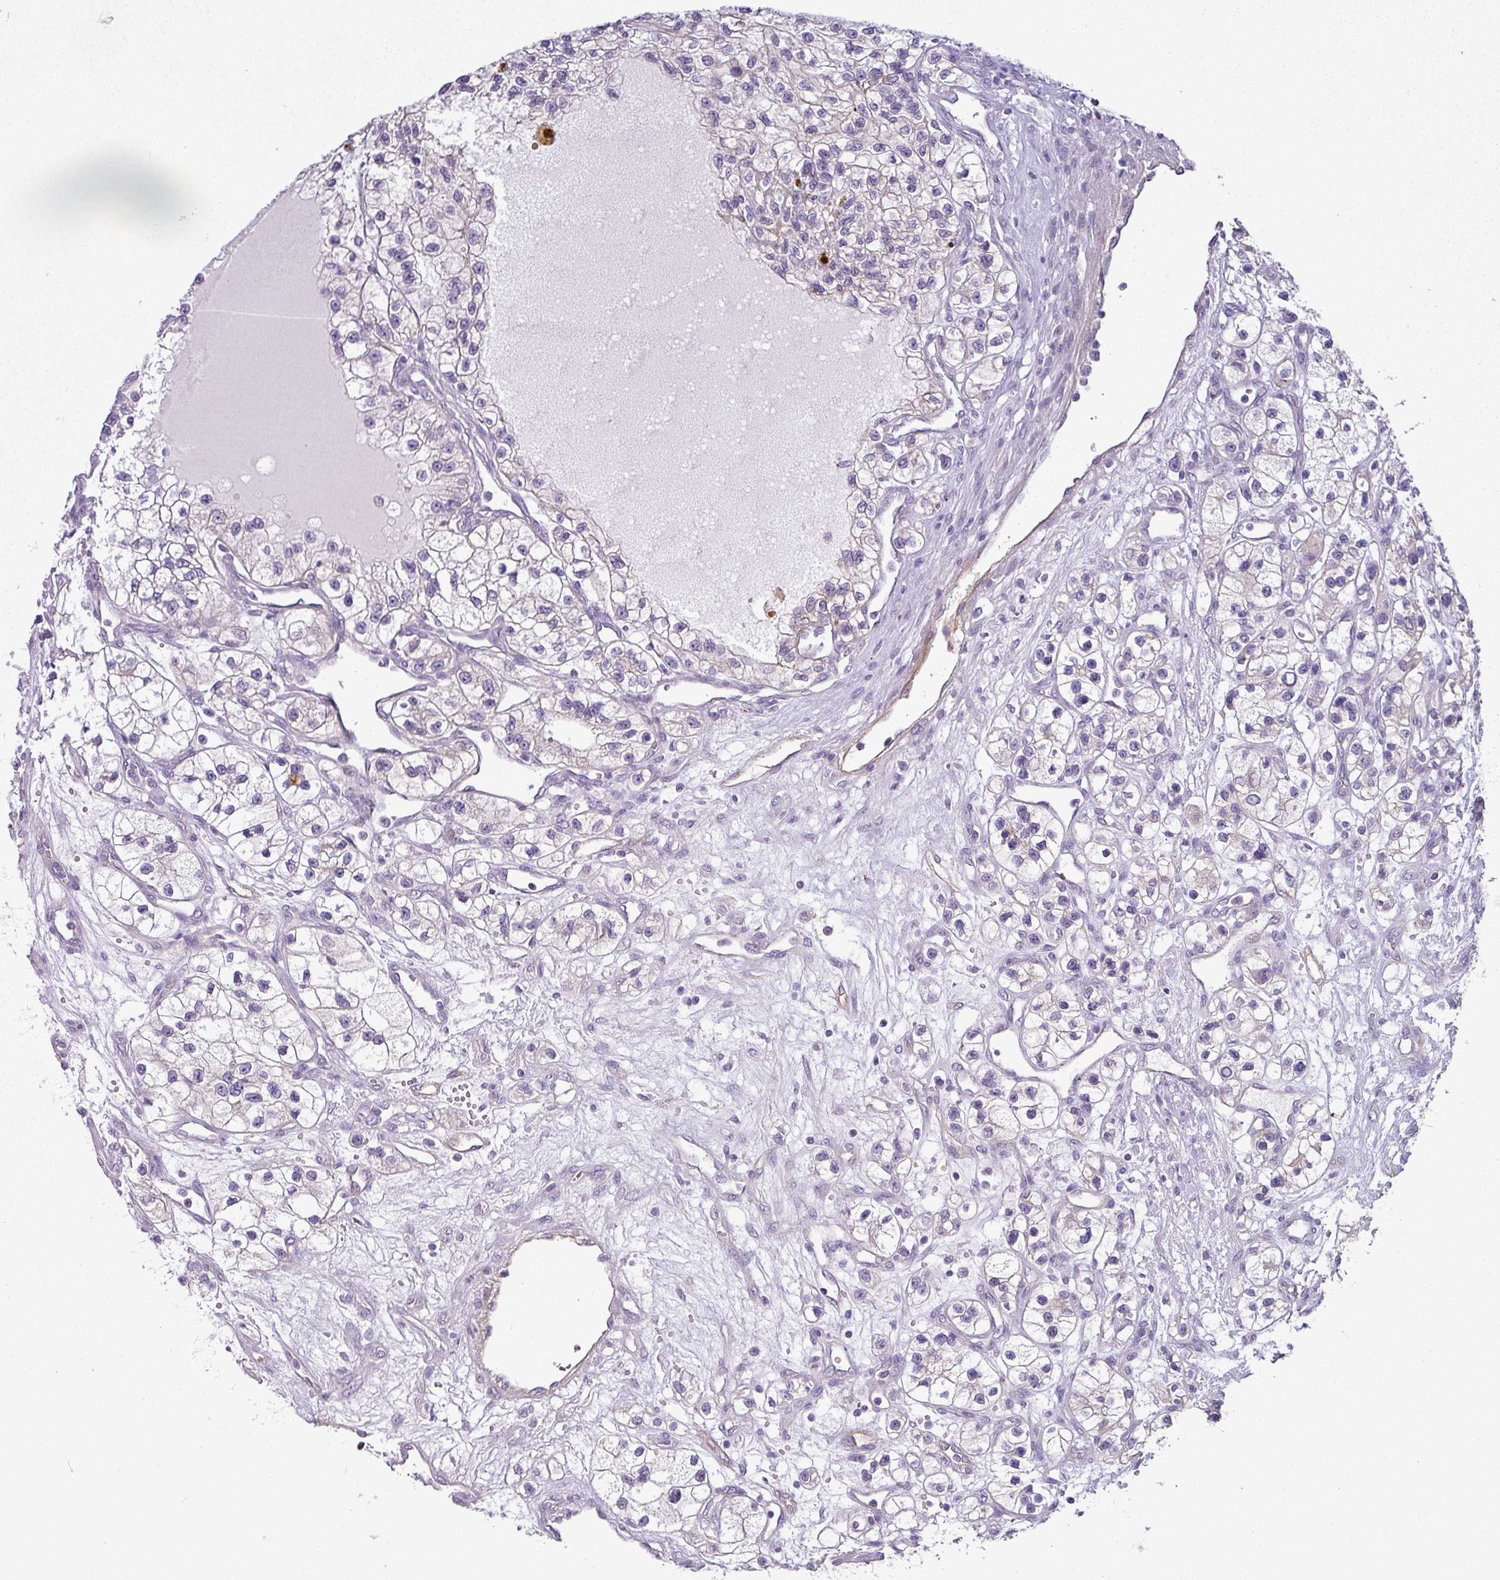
{"staining": {"intensity": "negative", "quantity": "none", "location": "none"}, "tissue": "renal cancer", "cell_type": "Tumor cells", "image_type": "cancer", "snomed": [{"axis": "morphology", "description": "Adenocarcinoma, NOS"}, {"axis": "topography", "description": "Kidney"}], "caption": "High magnification brightfield microscopy of adenocarcinoma (renal) stained with DAB (3,3'-diaminobenzidine) (brown) and counterstained with hematoxylin (blue): tumor cells show no significant positivity.", "gene": "TMEM178B", "patient": {"sex": "female", "age": 57}}